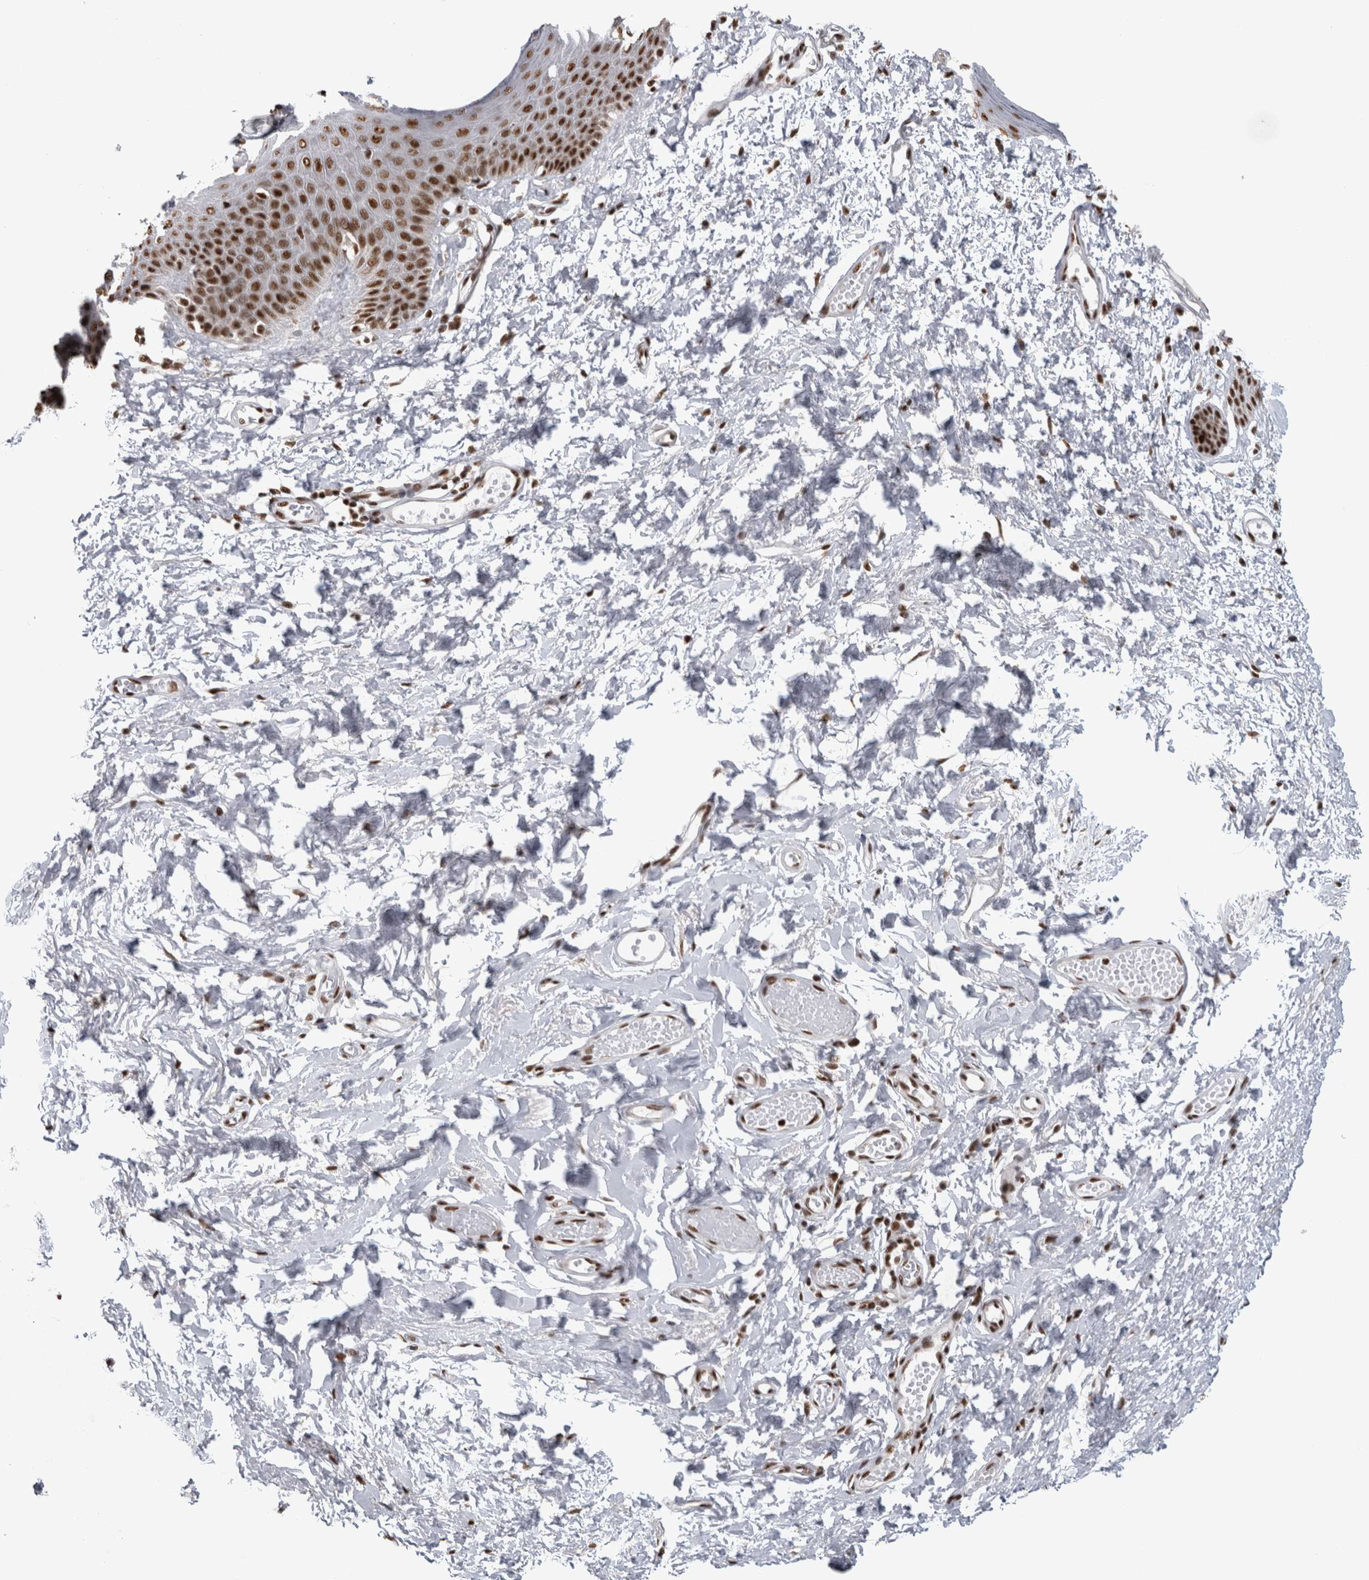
{"staining": {"intensity": "strong", "quantity": ">75%", "location": "nuclear"}, "tissue": "skin", "cell_type": "Epidermal cells", "image_type": "normal", "snomed": [{"axis": "morphology", "description": "Normal tissue, NOS"}, {"axis": "morphology", "description": "Inflammation, NOS"}, {"axis": "topography", "description": "Vulva"}], "caption": "A brown stain highlights strong nuclear expression of a protein in epidermal cells of normal human skin. (DAB IHC with brightfield microscopy, high magnification).", "gene": "ZSCAN2", "patient": {"sex": "female", "age": 84}}